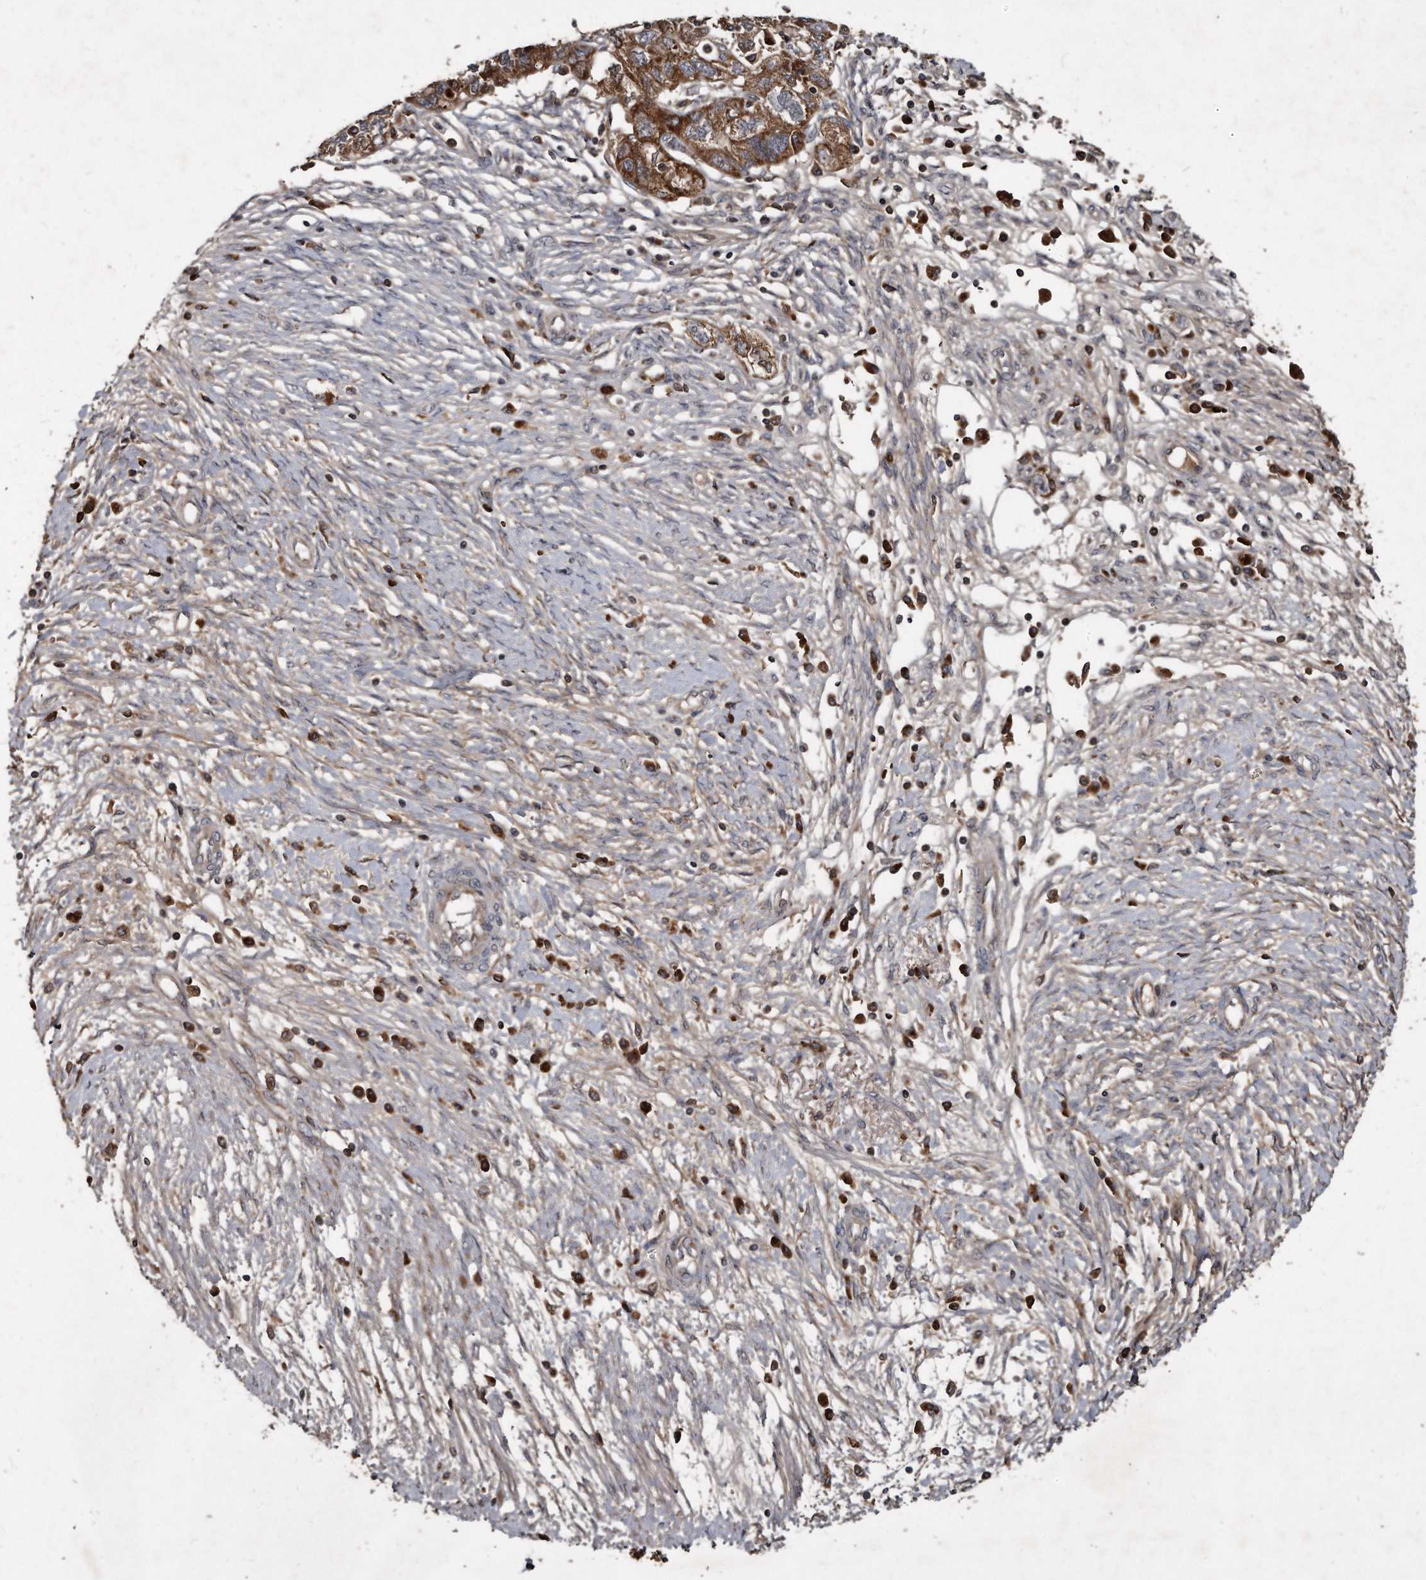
{"staining": {"intensity": "strong", "quantity": ">75%", "location": "cytoplasmic/membranous"}, "tissue": "ovarian cancer", "cell_type": "Tumor cells", "image_type": "cancer", "snomed": [{"axis": "morphology", "description": "Carcinoma, NOS"}, {"axis": "morphology", "description": "Cystadenocarcinoma, serous, NOS"}, {"axis": "topography", "description": "Ovary"}], "caption": "Approximately >75% of tumor cells in human ovarian cancer demonstrate strong cytoplasmic/membranous protein expression as visualized by brown immunohistochemical staining.", "gene": "FAM136A", "patient": {"sex": "female", "age": 69}}